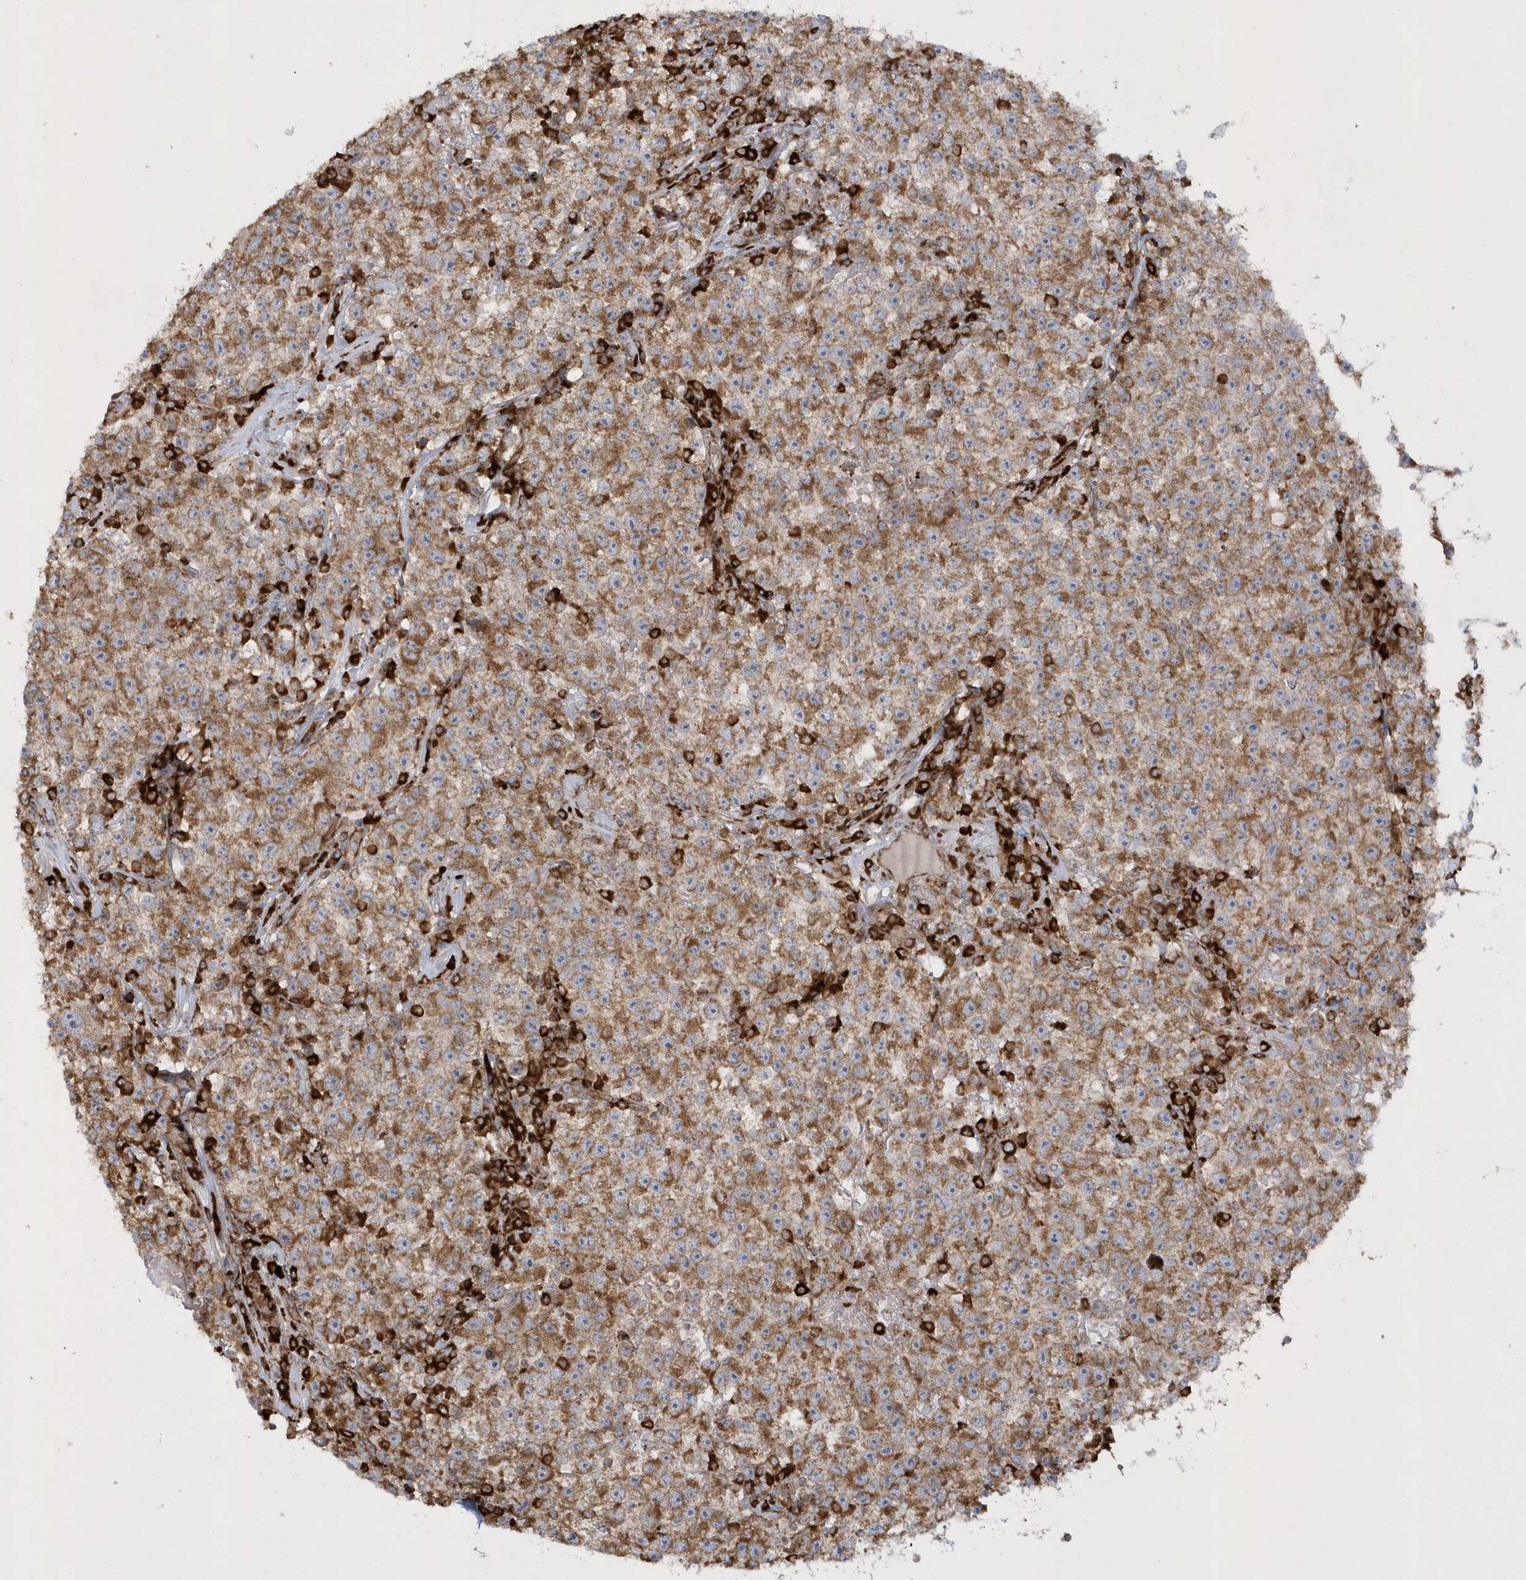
{"staining": {"intensity": "moderate", "quantity": ">75%", "location": "cytoplasmic/membranous"}, "tissue": "testis cancer", "cell_type": "Tumor cells", "image_type": "cancer", "snomed": [{"axis": "morphology", "description": "Seminoma, NOS"}, {"axis": "topography", "description": "Testis"}], "caption": "Seminoma (testis) was stained to show a protein in brown. There is medium levels of moderate cytoplasmic/membranous staining in about >75% of tumor cells.", "gene": "SH3BP2", "patient": {"sex": "male", "age": 22}}